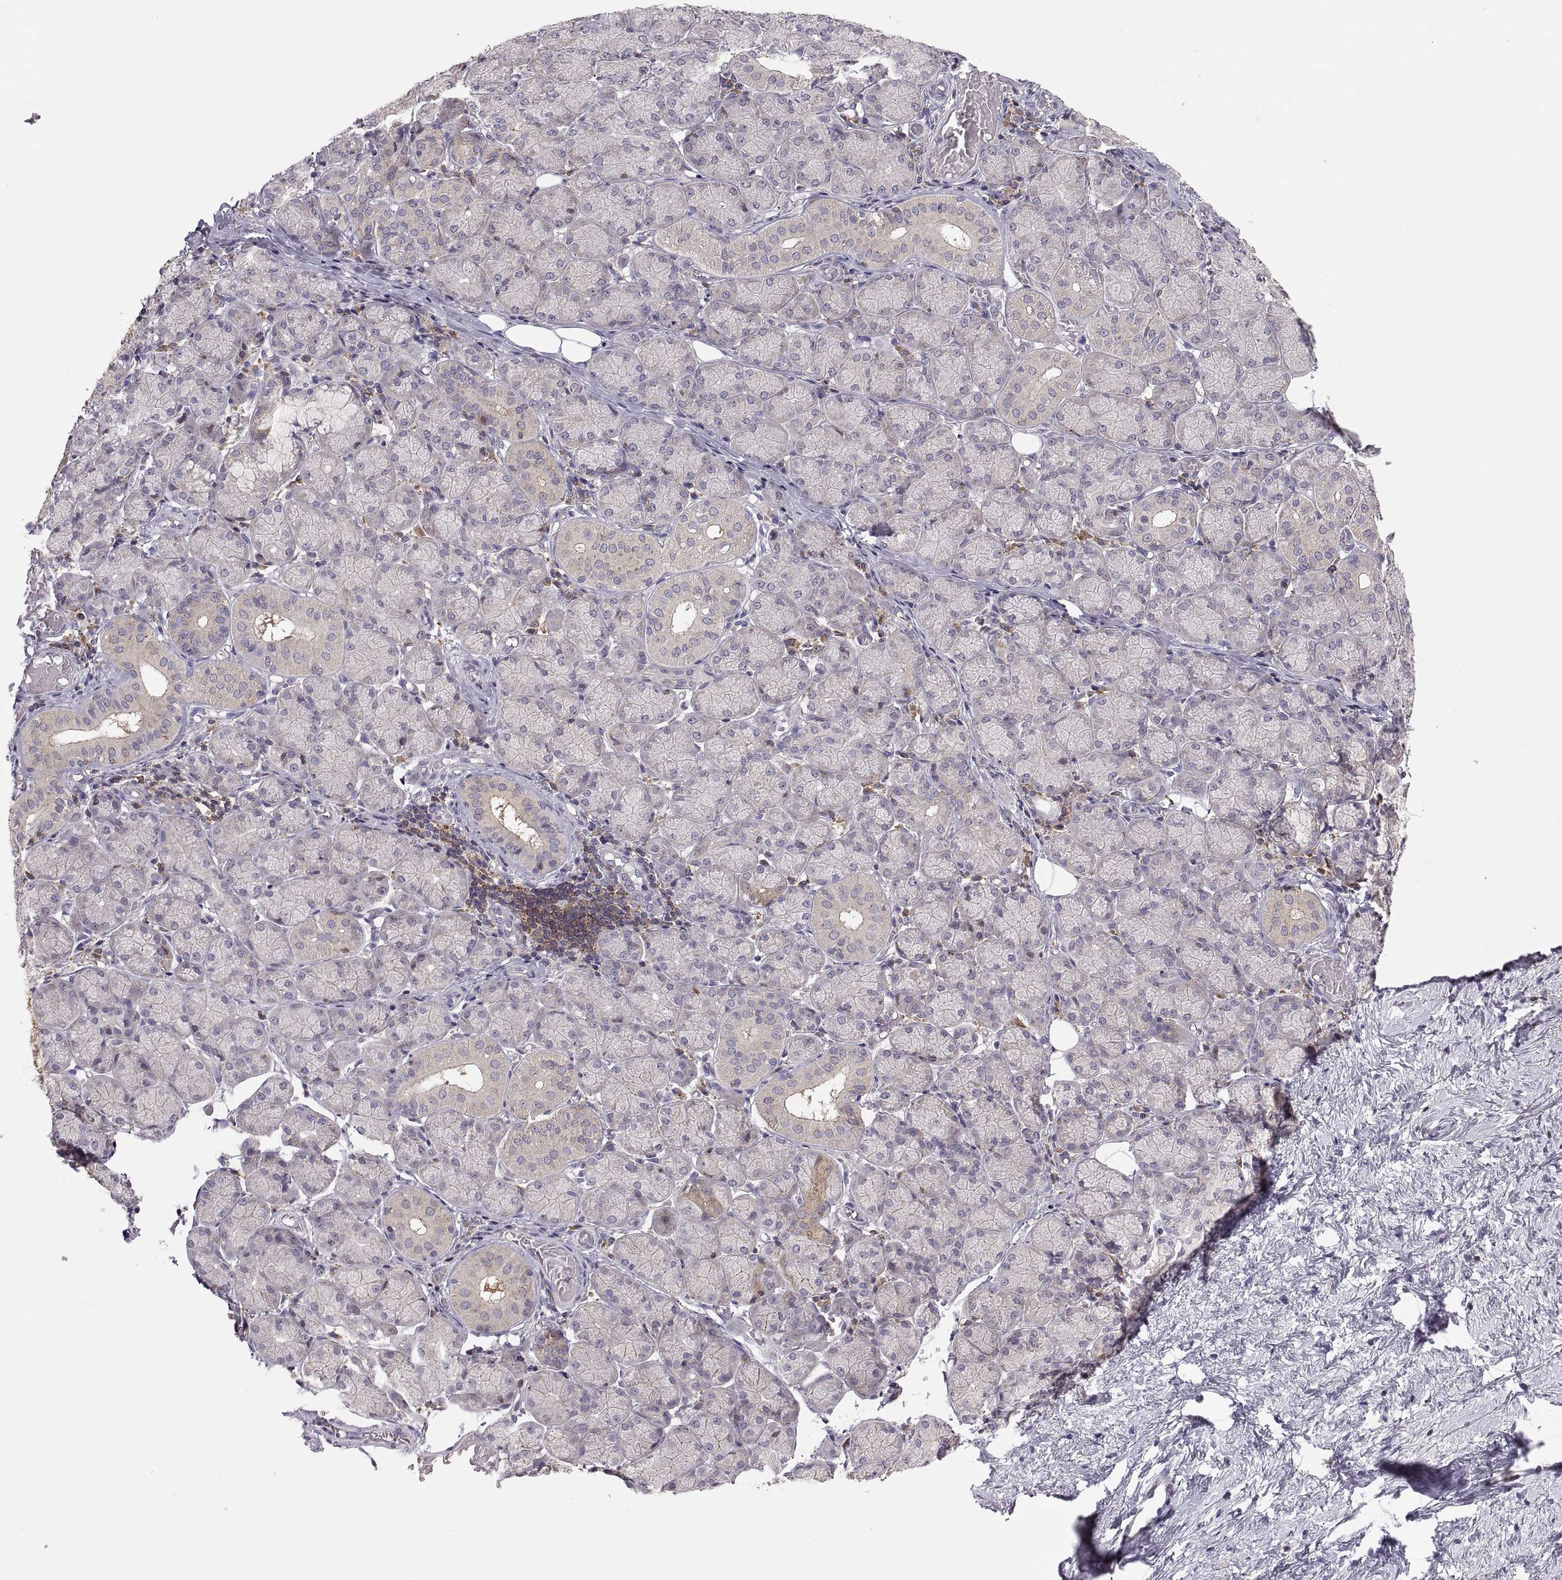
{"staining": {"intensity": "strong", "quantity": "<25%", "location": "cytoplasmic/membranous"}, "tissue": "salivary gland", "cell_type": "Glandular cells", "image_type": "normal", "snomed": [{"axis": "morphology", "description": "Normal tissue, NOS"}, {"axis": "topography", "description": "Salivary gland"}, {"axis": "topography", "description": "Peripheral nerve tissue"}], "caption": "This image shows normal salivary gland stained with IHC to label a protein in brown. The cytoplasmic/membranous of glandular cells show strong positivity for the protein. Nuclei are counter-stained blue.", "gene": "EZR", "patient": {"sex": "female", "age": 24}}